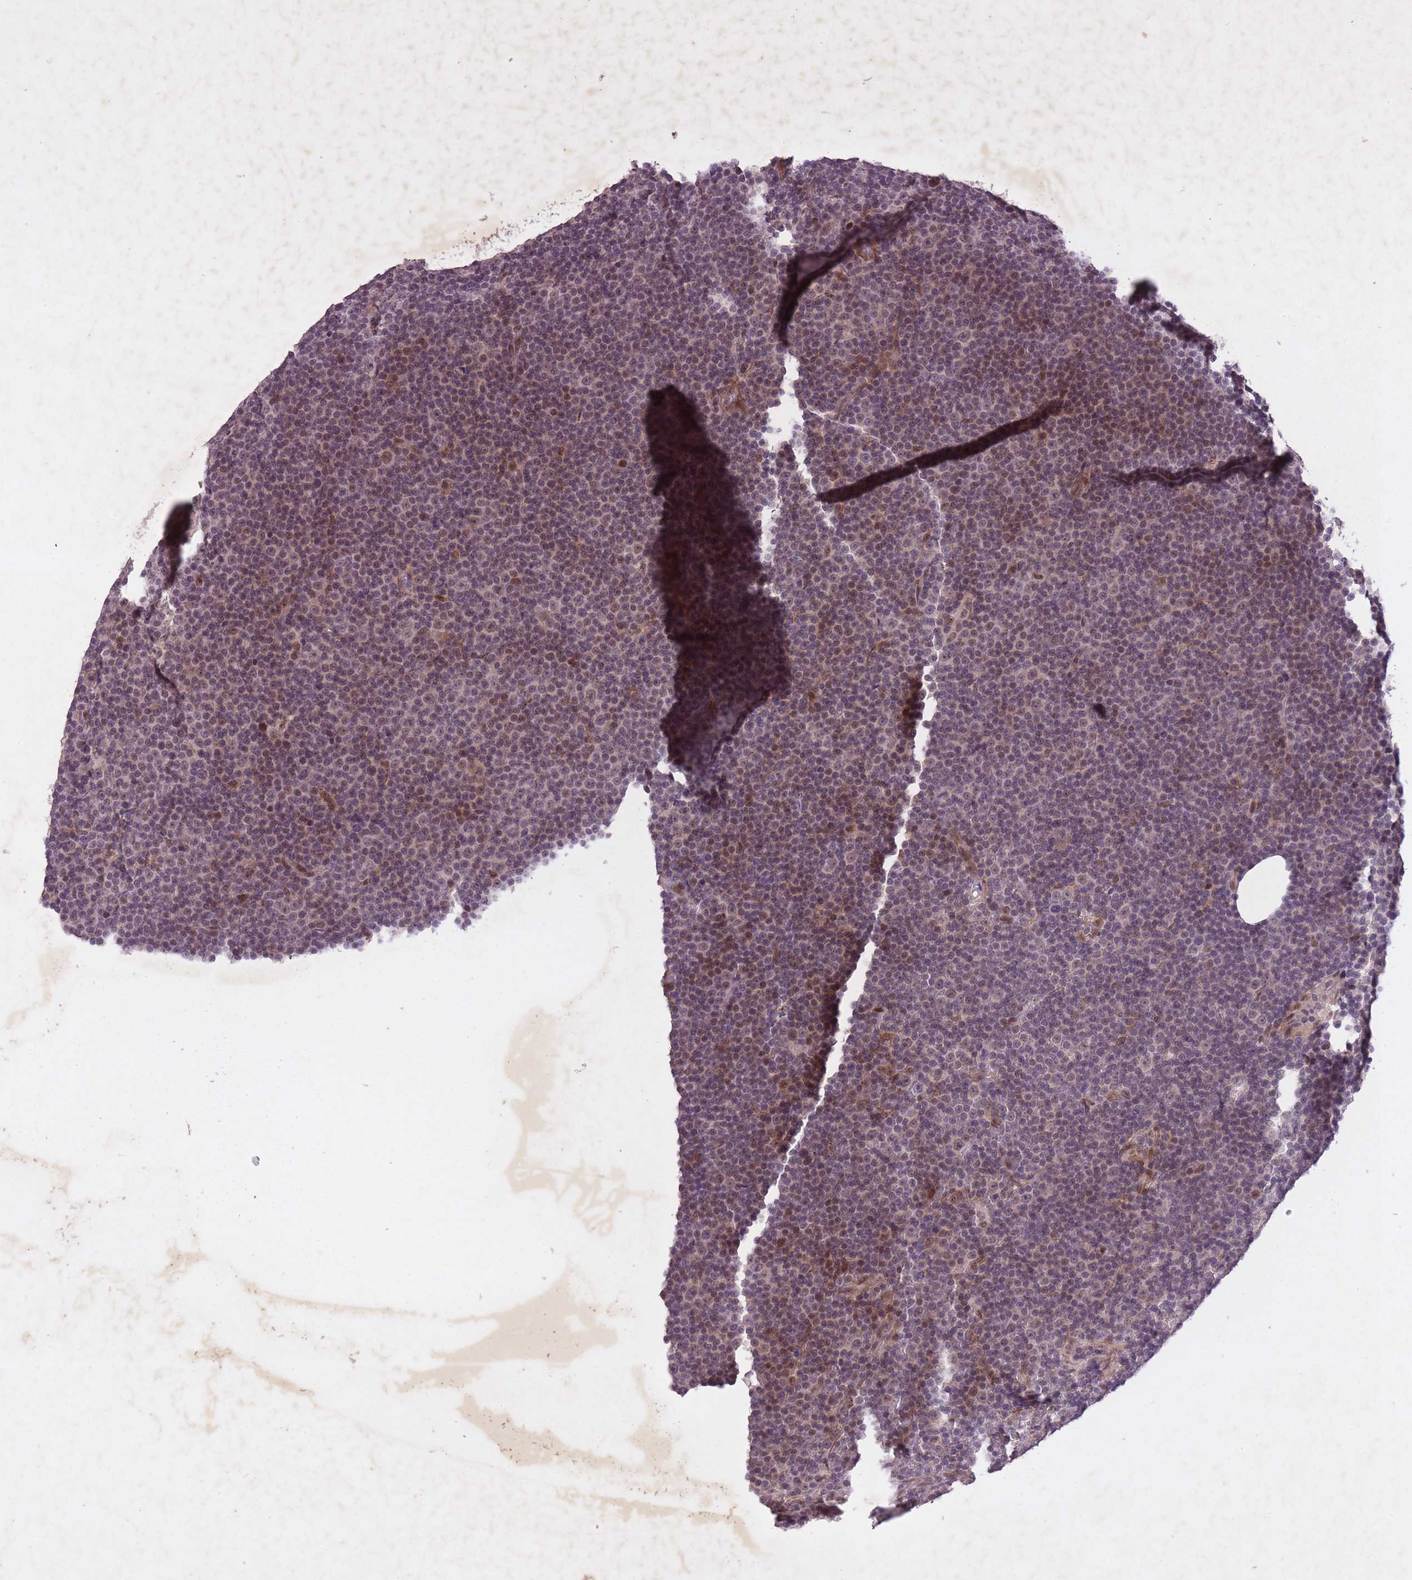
{"staining": {"intensity": "weak", "quantity": "25%-75%", "location": "nuclear"}, "tissue": "lymphoma", "cell_type": "Tumor cells", "image_type": "cancer", "snomed": [{"axis": "morphology", "description": "Malignant lymphoma, non-Hodgkin's type, Low grade"}, {"axis": "topography", "description": "Lymph node"}], "caption": "This is an image of IHC staining of lymphoma, which shows weak positivity in the nuclear of tumor cells.", "gene": "CBX6", "patient": {"sex": "female", "age": 67}}